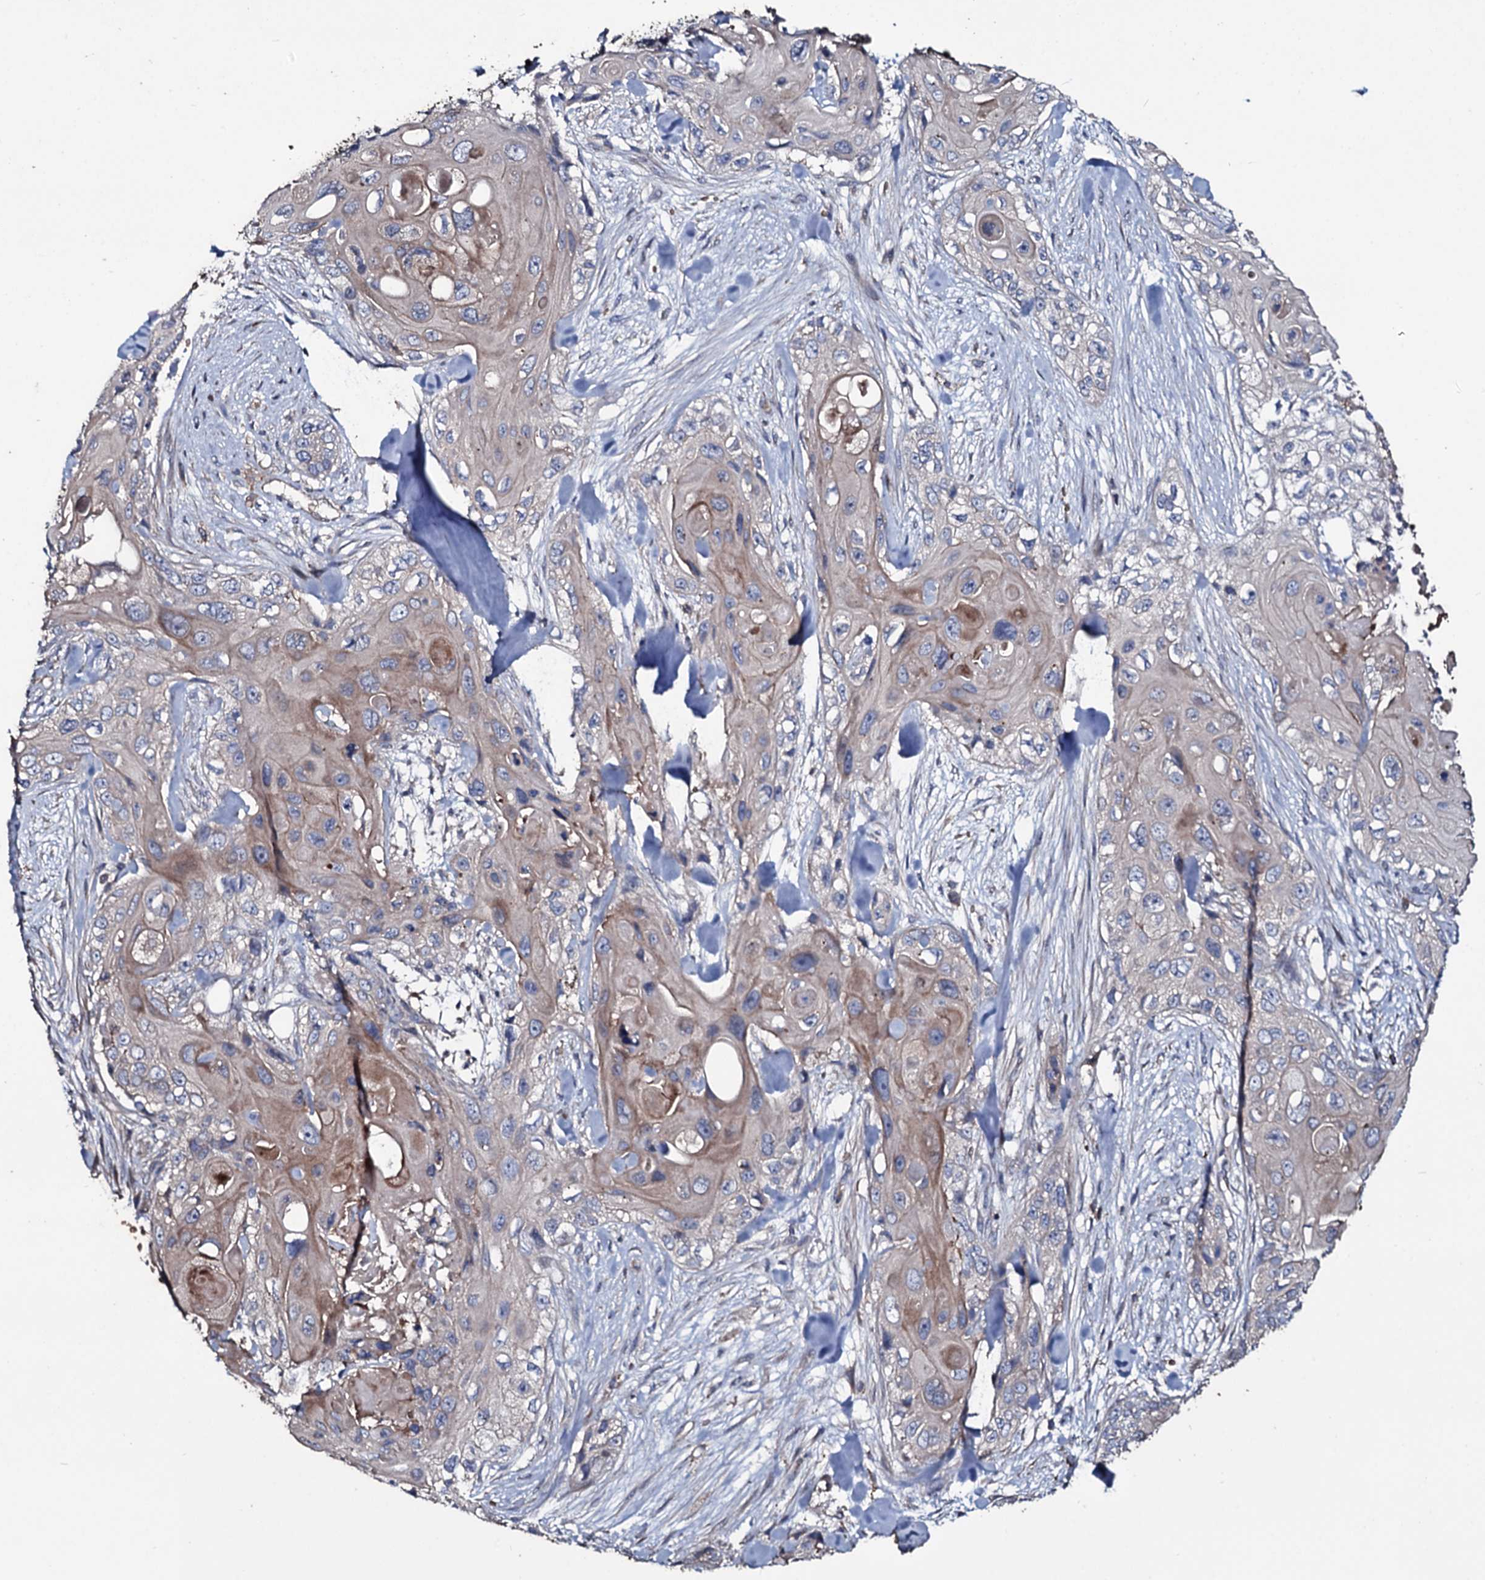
{"staining": {"intensity": "weak", "quantity": "25%-75%", "location": "cytoplasmic/membranous"}, "tissue": "skin cancer", "cell_type": "Tumor cells", "image_type": "cancer", "snomed": [{"axis": "morphology", "description": "Normal tissue, NOS"}, {"axis": "morphology", "description": "Squamous cell carcinoma, NOS"}, {"axis": "topography", "description": "Skin"}], "caption": "Tumor cells display weak cytoplasmic/membranous staining in approximately 25%-75% of cells in squamous cell carcinoma (skin). Using DAB (brown) and hematoxylin (blue) stains, captured at high magnification using brightfield microscopy.", "gene": "ZSWIM8", "patient": {"sex": "male", "age": 72}}